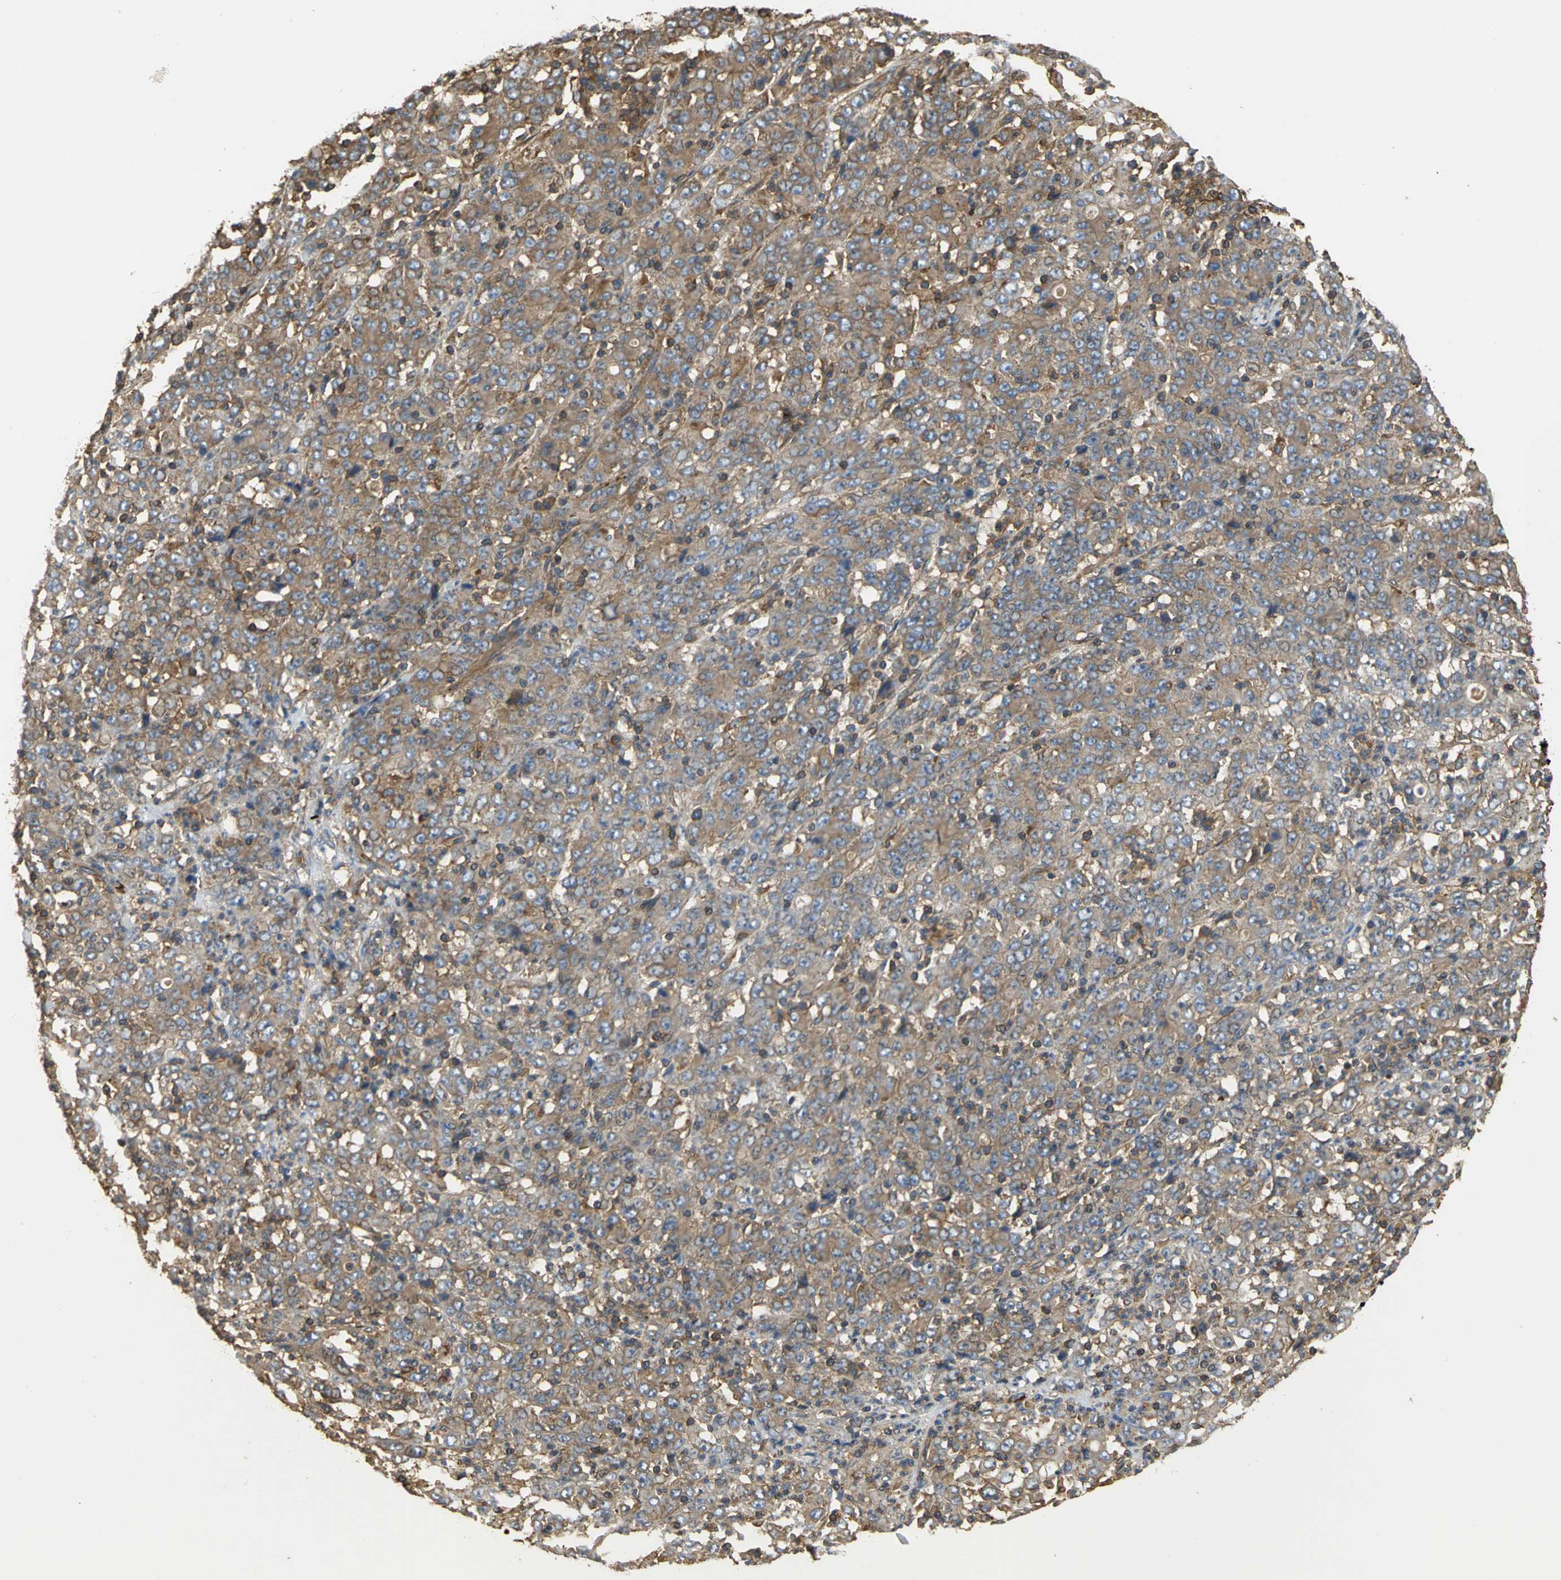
{"staining": {"intensity": "weak", "quantity": ">75%", "location": "cytoplasmic/membranous"}, "tissue": "stomach cancer", "cell_type": "Tumor cells", "image_type": "cancer", "snomed": [{"axis": "morphology", "description": "Adenocarcinoma, NOS"}, {"axis": "topography", "description": "Stomach, lower"}], "caption": "Tumor cells demonstrate low levels of weak cytoplasmic/membranous staining in about >75% of cells in human stomach cancer.", "gene": "TLN1", "patient": {"sex": "female", "age": 71}}